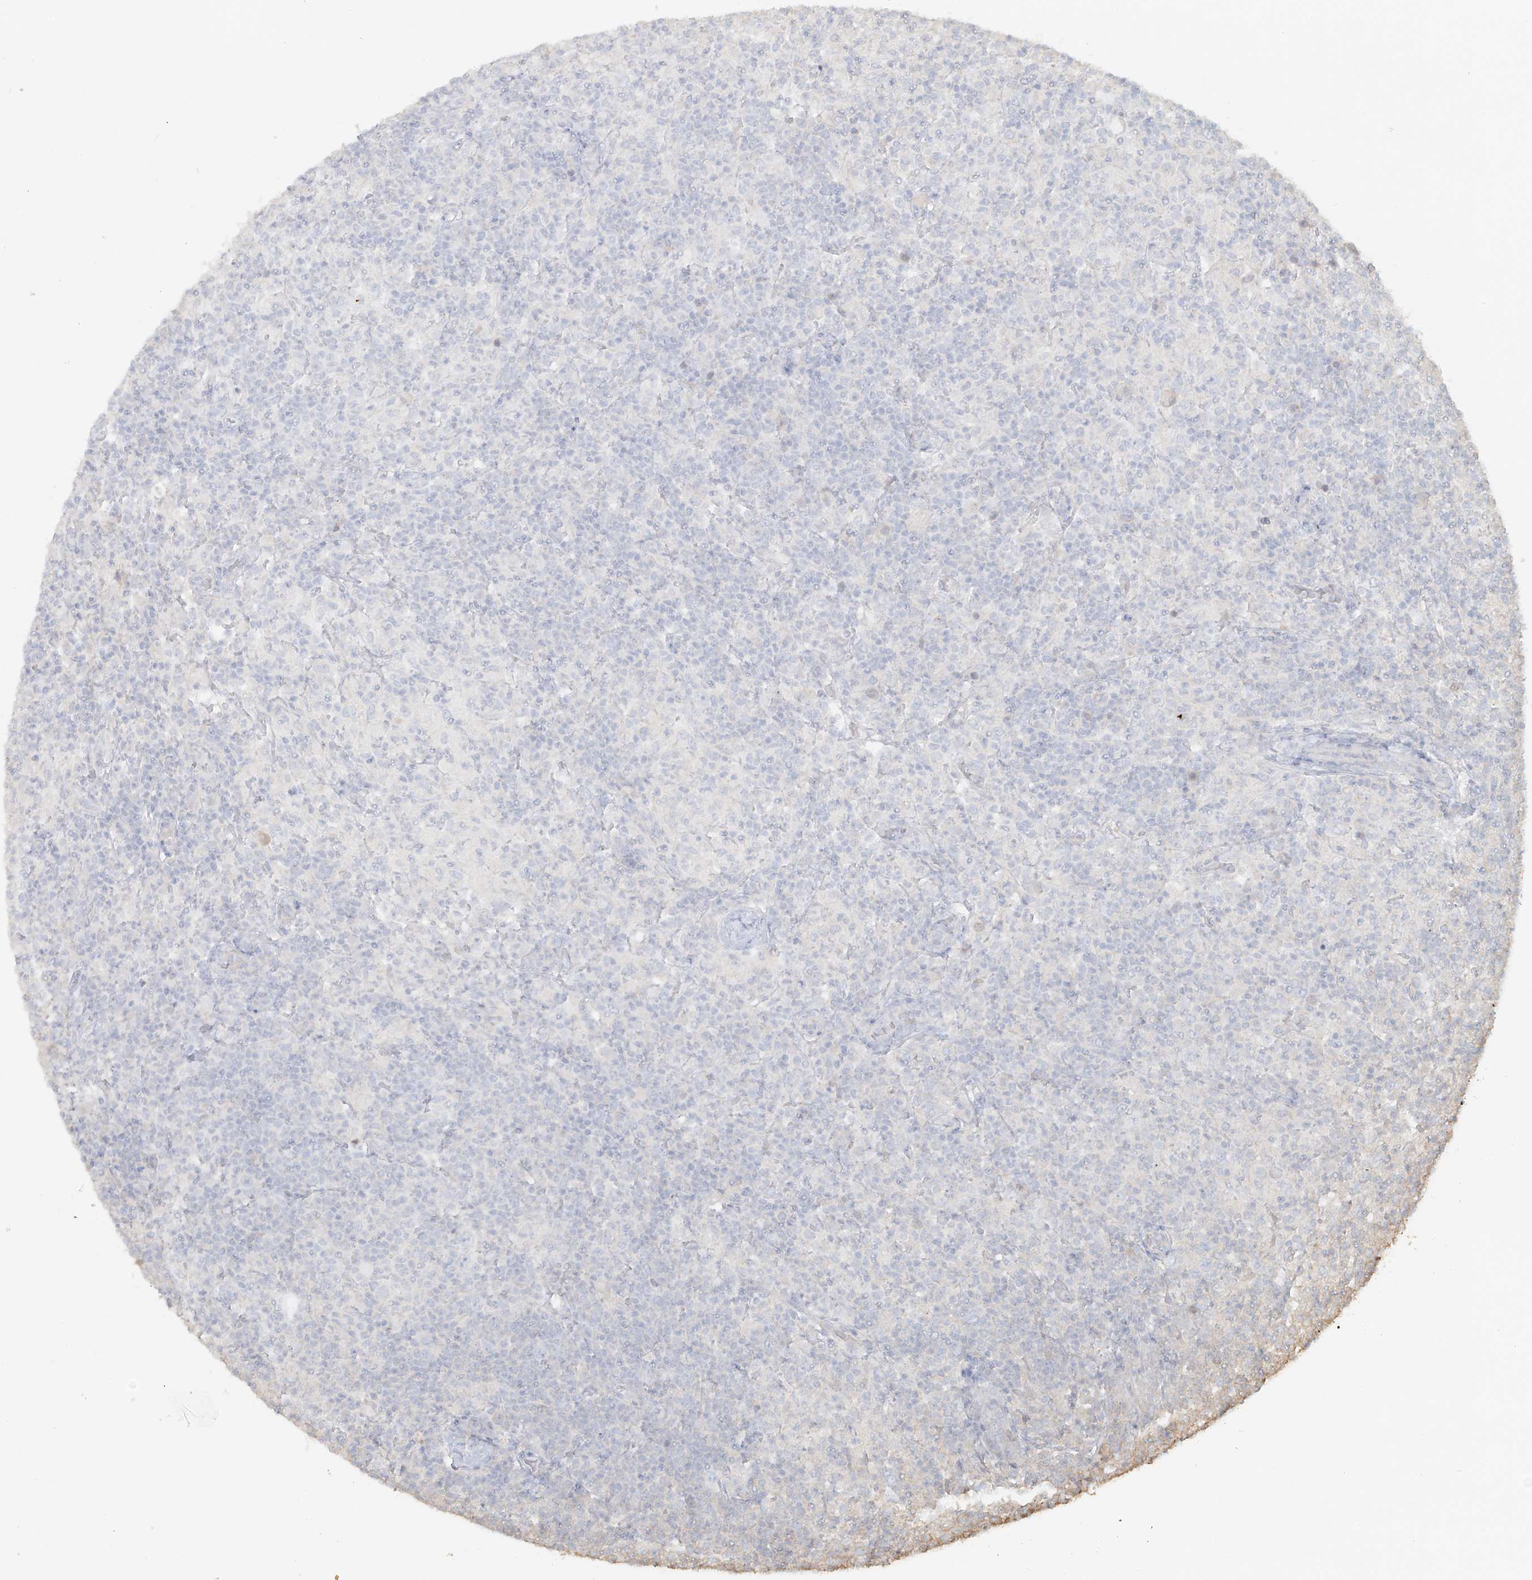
{"staining": {"intensity": "negative", "quantity": "none", "location": "none"}, "tissue": "lymphoma", "cell_type": "Tumor cells", "image_type": "cancer", "snomed": [{"axis": "morphology", "description": "Hodgkin's disease, NOS"}, {"axis": "topography", "description": "Lymph node"}], "caption": "An immunohistochemistry micrograph of Hodgkin's disease is shown. There is no staining in tumor cells of Hodgkin's disease.", "gene": "NPHS1", "patient": {"sex": "male", "age": 70}}